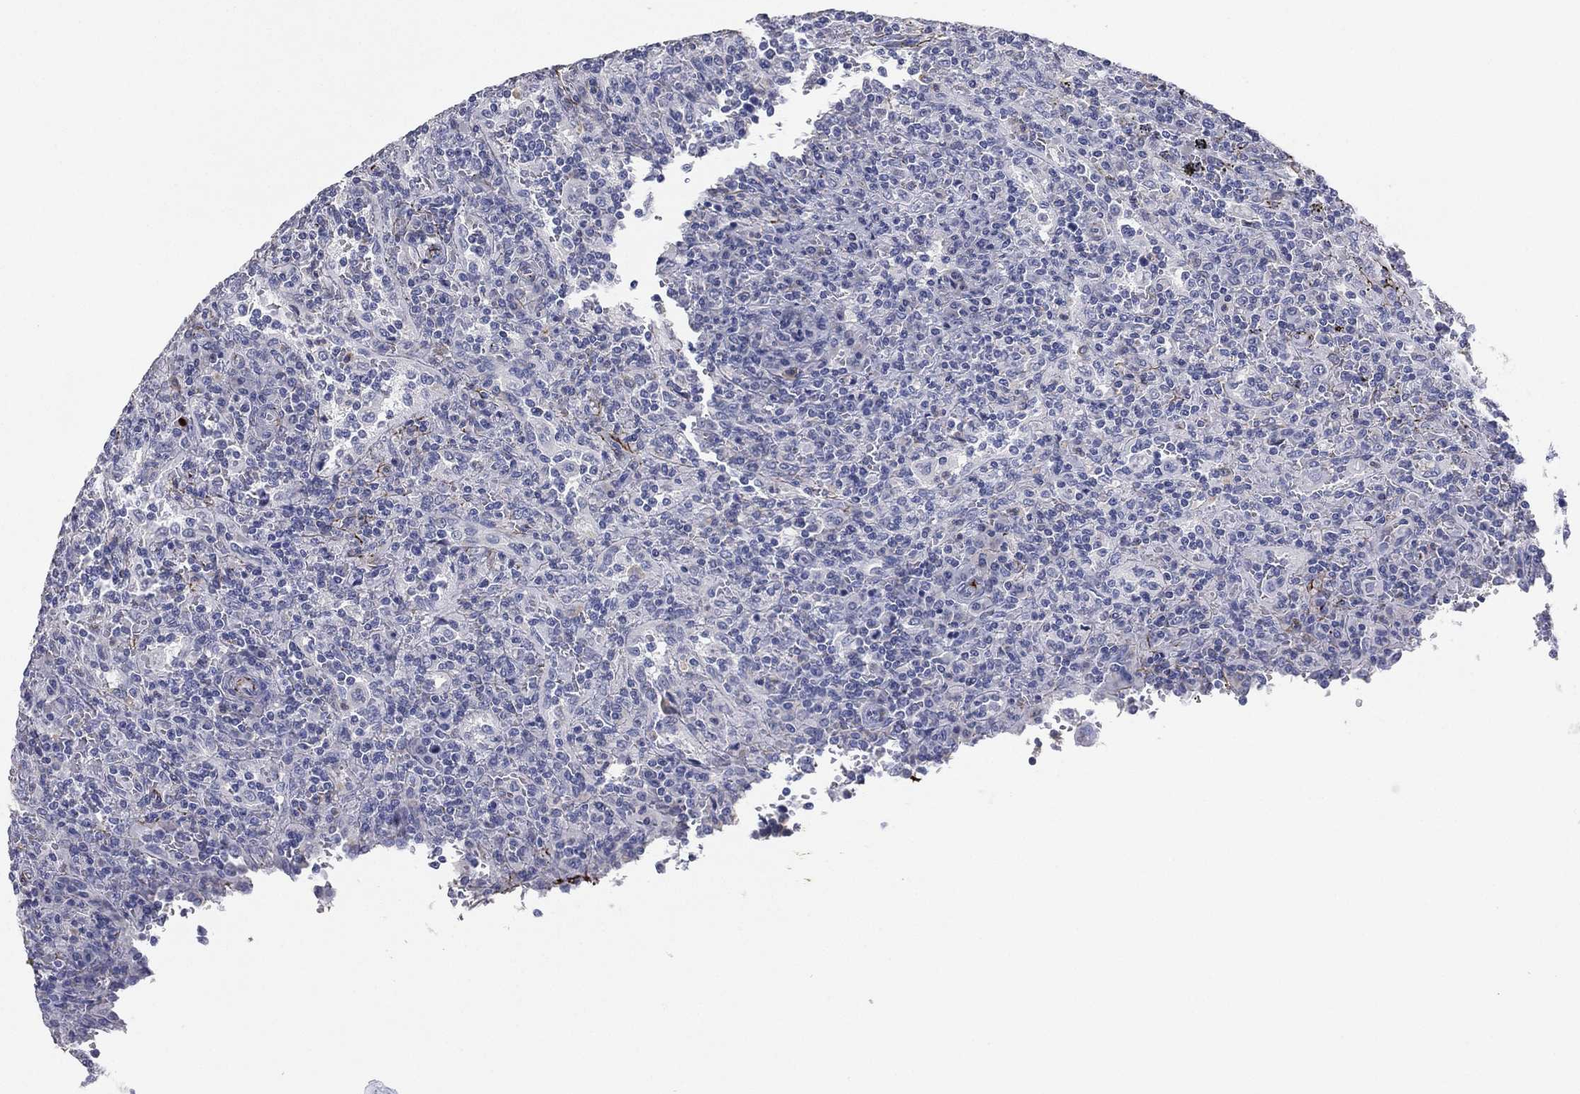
{"staining": {"intensity": "negative", "quantity": "none", "location": "none"}, "tissue": "lymphoma", "cell_type": "Tumor cells", "image_type": "cancer", "snomed": [{"axis": "morphology", "description": "Malignant lymphoma, non-Hodgkin's type, Low grade"}, {"axis": "topography", "description": "Spleen"}], "caption": "Immunohistochemistry (IHC) histopathology image of neoplastic tissue: human malignant lymphoma, non-Hodgkin's type (low-grade) stained with DAB (3,3'-diaminobenzidine) shows no significant protein positivity in tumor cells.", "gene": "KRT7", "patient": {"sex": "male", "age": 62}}